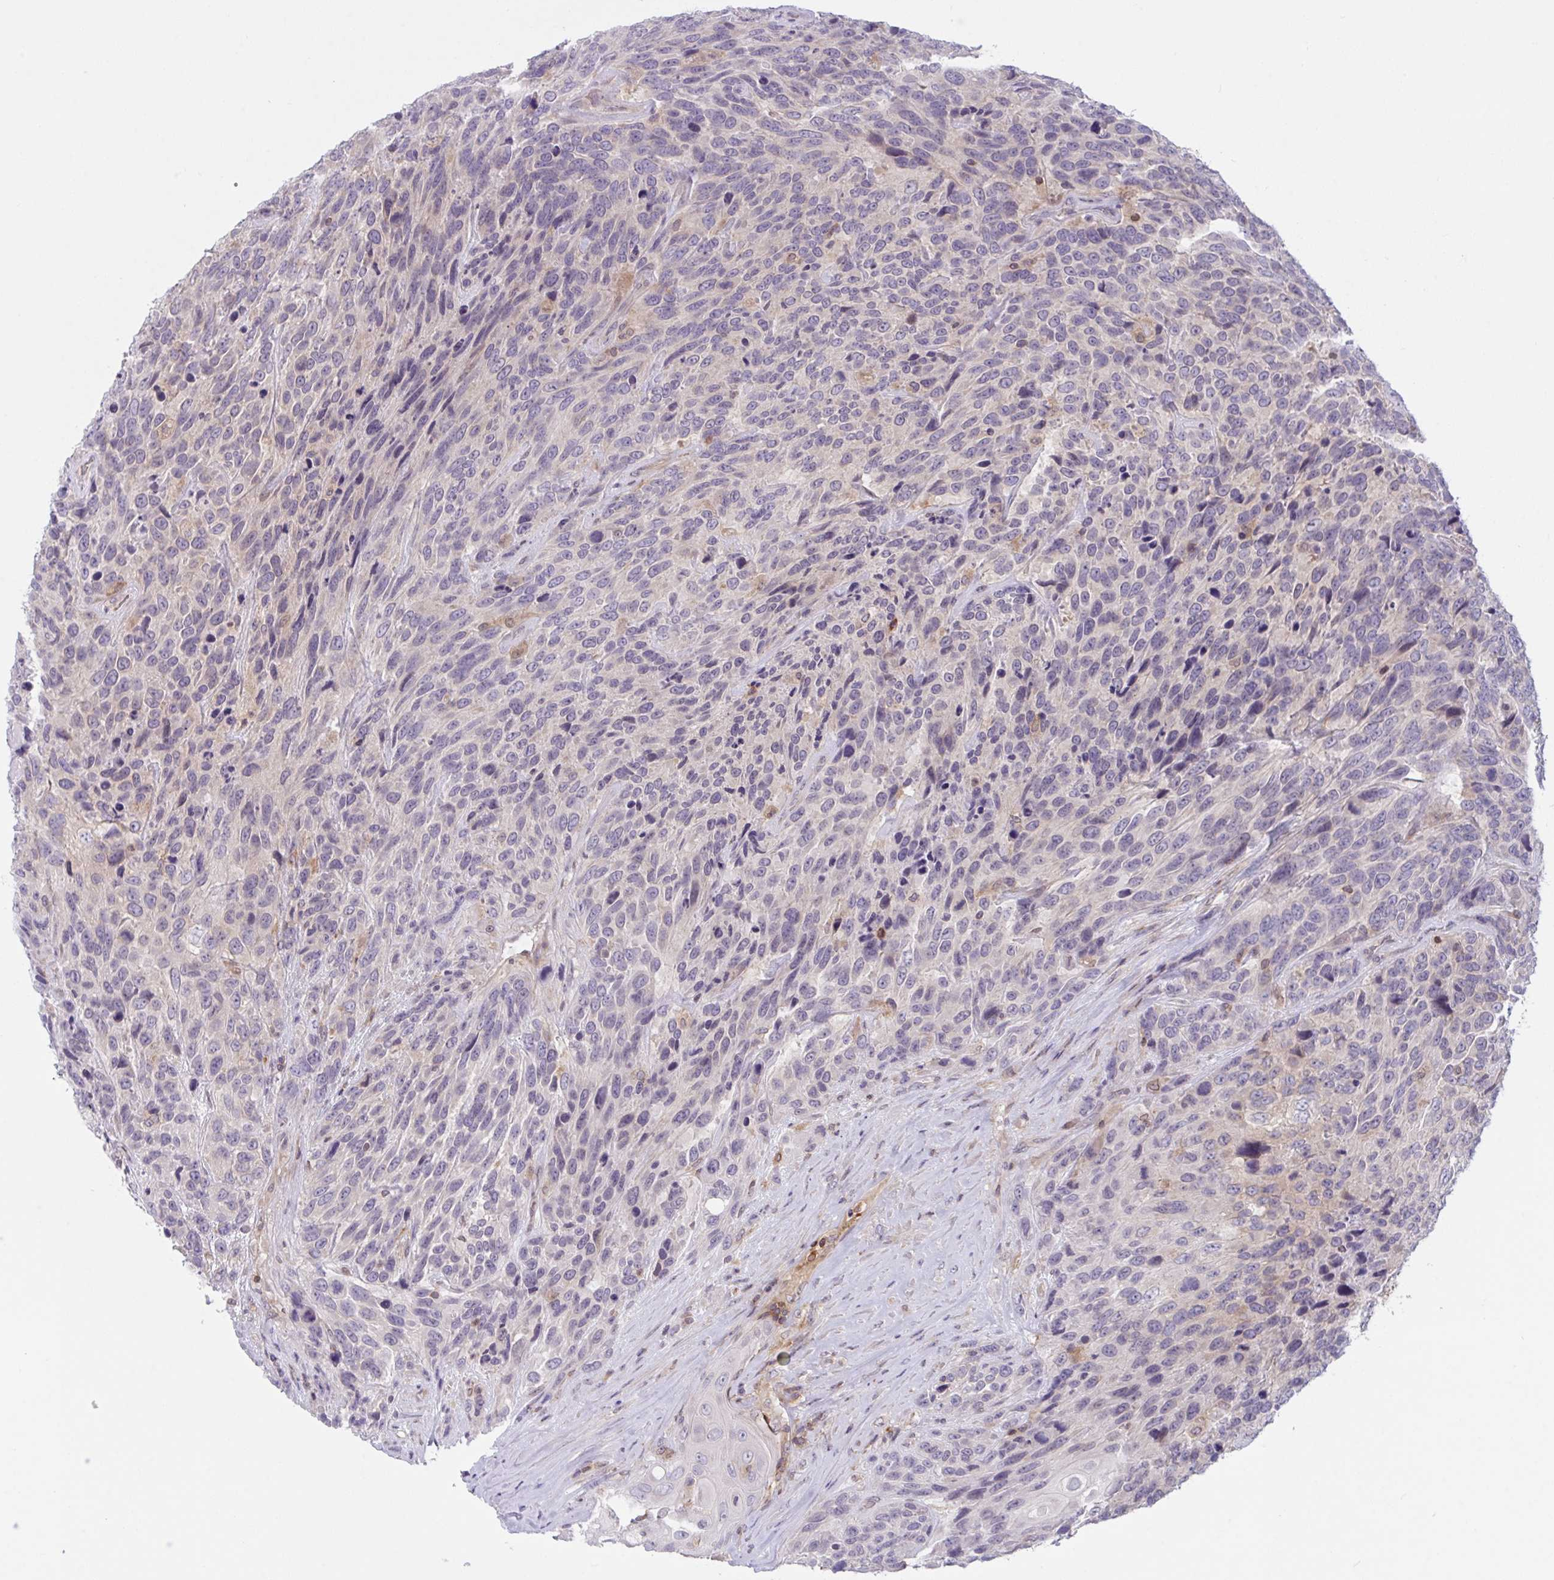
{"staining": {"intensity": "negative", "quantity": "none", "location": "none"}, "tissue": "urothelial cancer", "cell_type": "Tumor cells", "image_type": "cancer", "snomed": [{"axis": "morphology", "description": "Urothelial carcinoma, High grade"}, {"axis": "topography", "description": "Urinary bladder"}], "caption": "Immunohistochemistry micrograph of neoplastic tissue: human urothelial carcinoma (high-grade) stained with DAB (3,3'-diaminobenzidine) demonstrates no significant protein staining in tumor cells.", "gene": "TANK", "patient": {"sex": "female", "age": 70}}